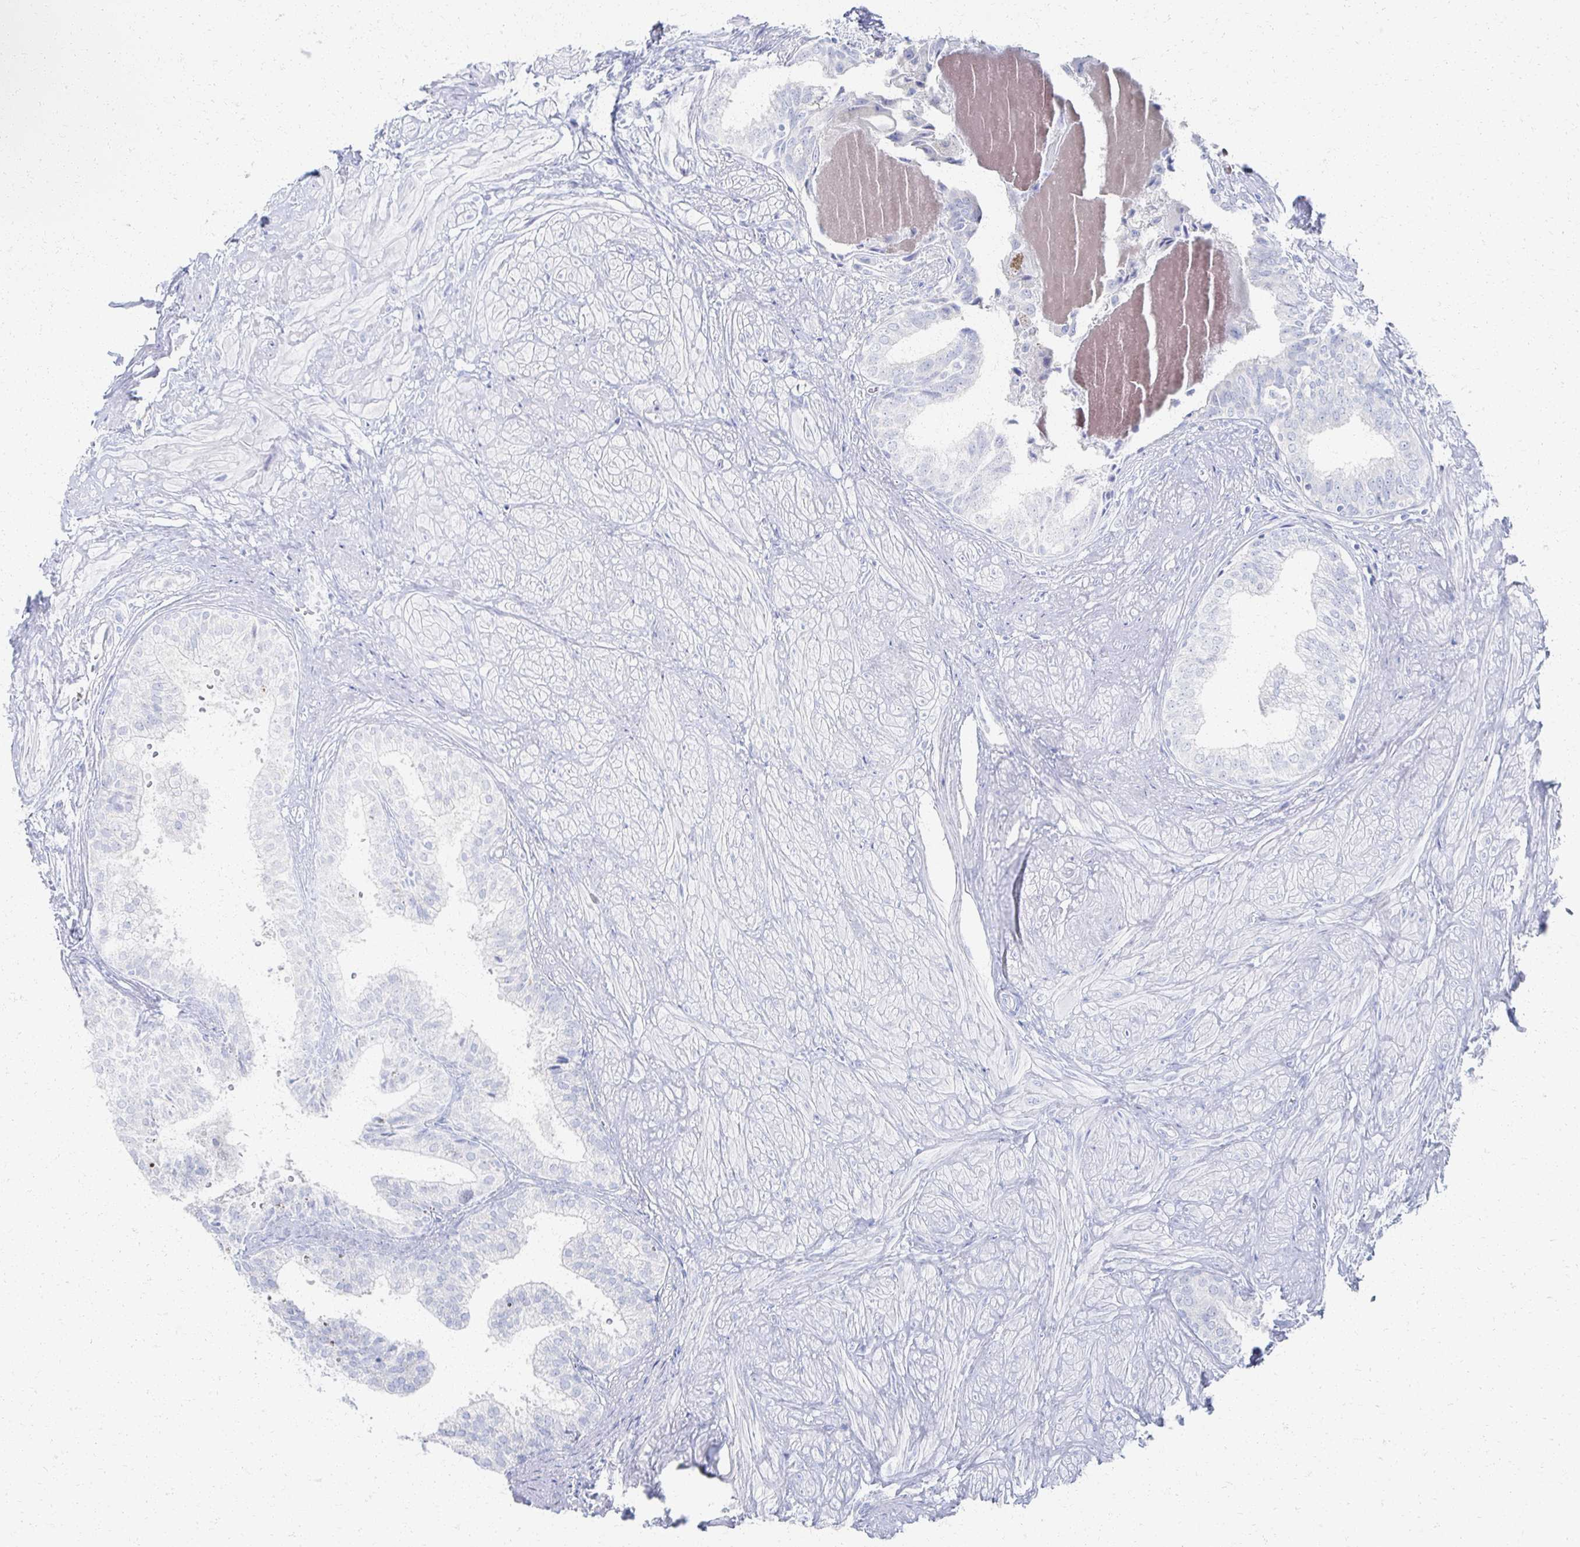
{"staining": {"intensity": "negative", "quantity": "none", "location": "none"}, "tissue": "prostate", "cell_type": "Glandular cells", "image_type": "normal", "snomed": [{"axis": "morphology", "description": "Normal tissue, NOS"}, {"axis": "topography", "description": "Prostate"}, {"axis": "topography", "description": "Peripheral nerve tissue"}], "caption": "Immunohistochemical staining of unremarkable human prostate reveals no significant expression in glandular cells.", "gene": "PRR20A", "patient": {"sex": "male", "age": 55}}